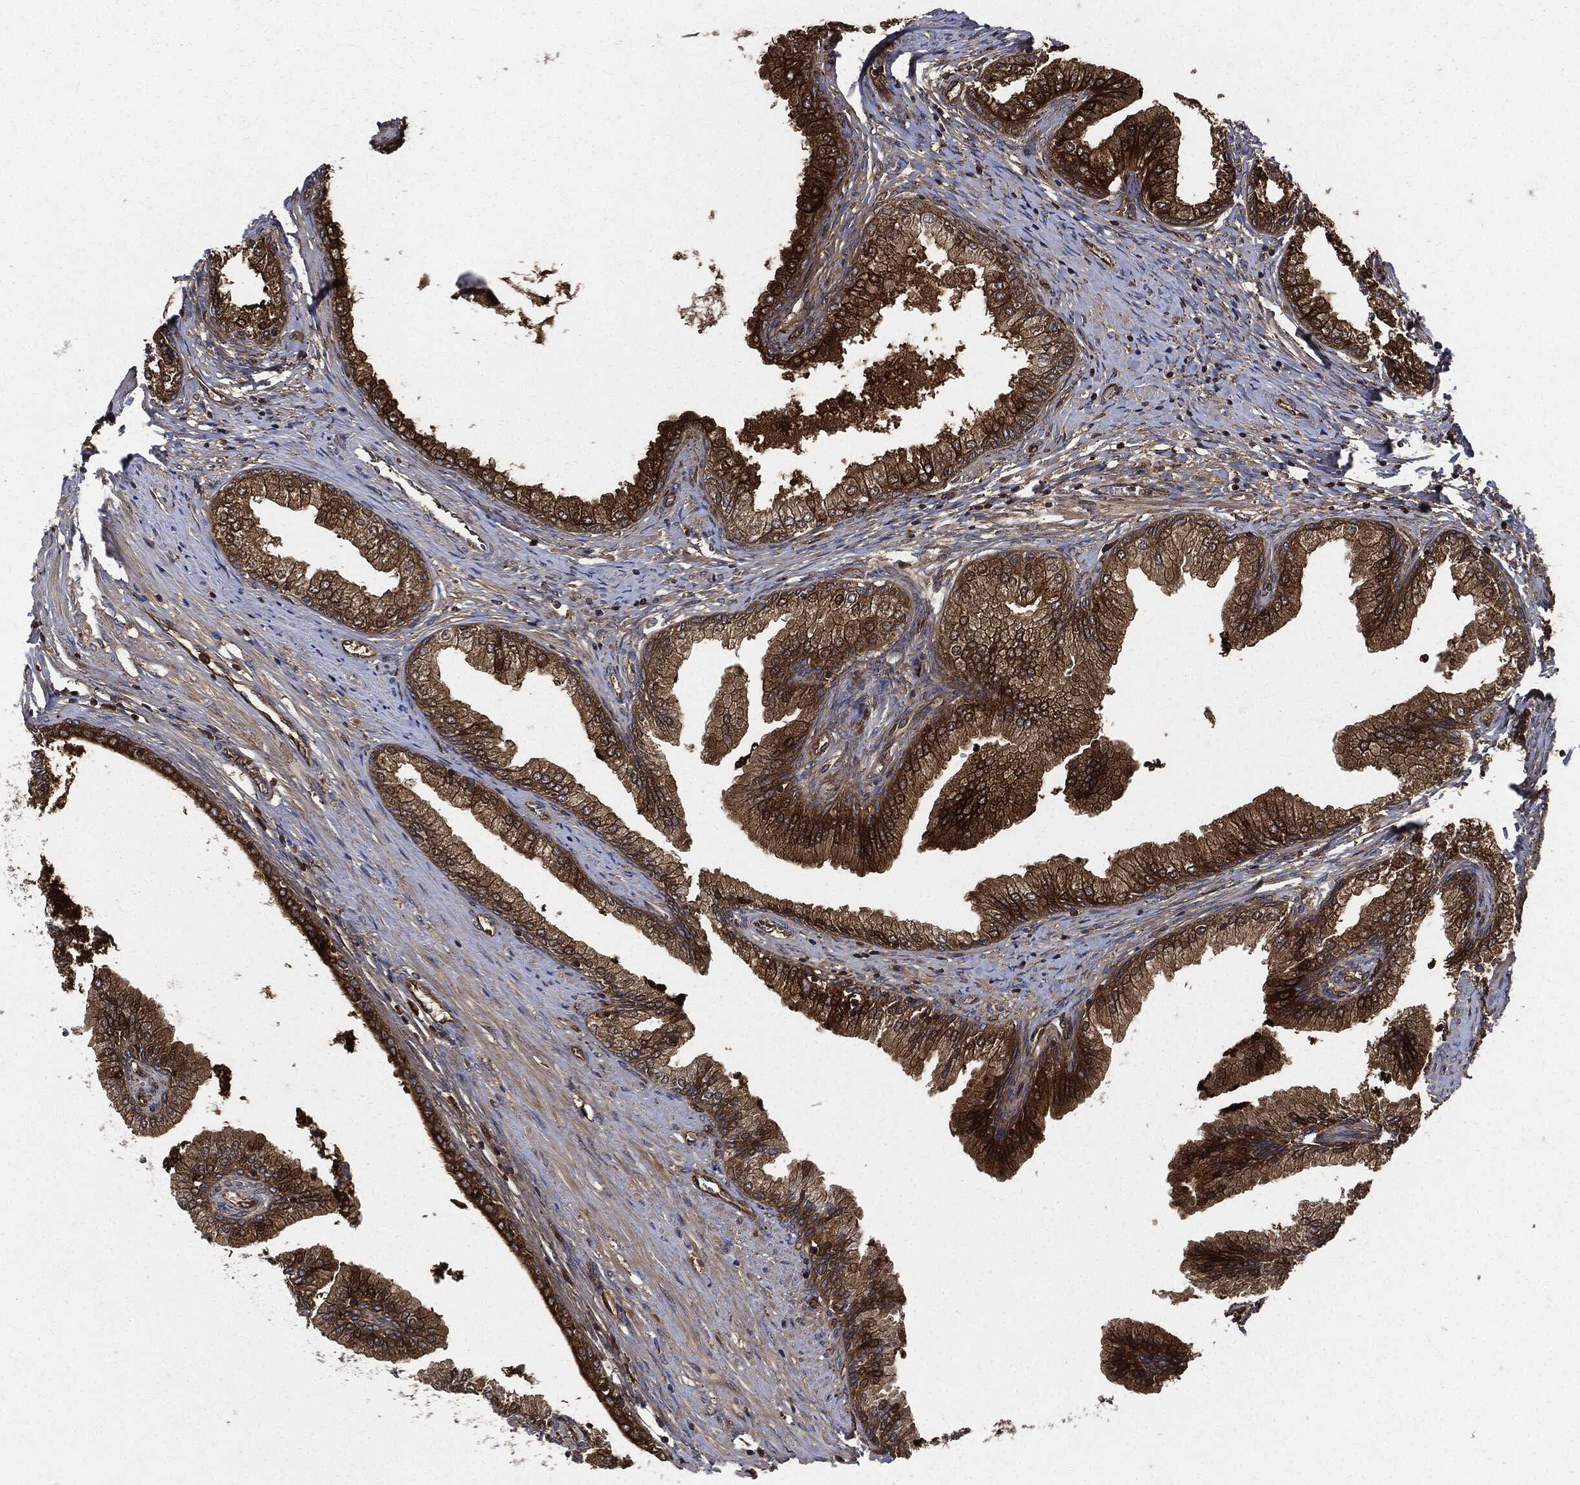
{"staining": {"intensity": "strong", "quantity": ">75%", "location": "cytoplasmic/membranous"}, "tissue": "prostate cancer", "cell_type": "Tumor cells", "image_type": "cancer", "snomed": [{"axis": "morphology", "description": "Adenocarcinoma, Low grade"}, {"axis": "topography", "description": "Prostate and seminal vesicle, NOS"}], "caption": "Human prostate low-grade adenocarcinoma stained with a protein marker reveals strong staining in tumor cells.", "gene": "XPNPEP1", "patient": {"sex": "male", "age": 61}}